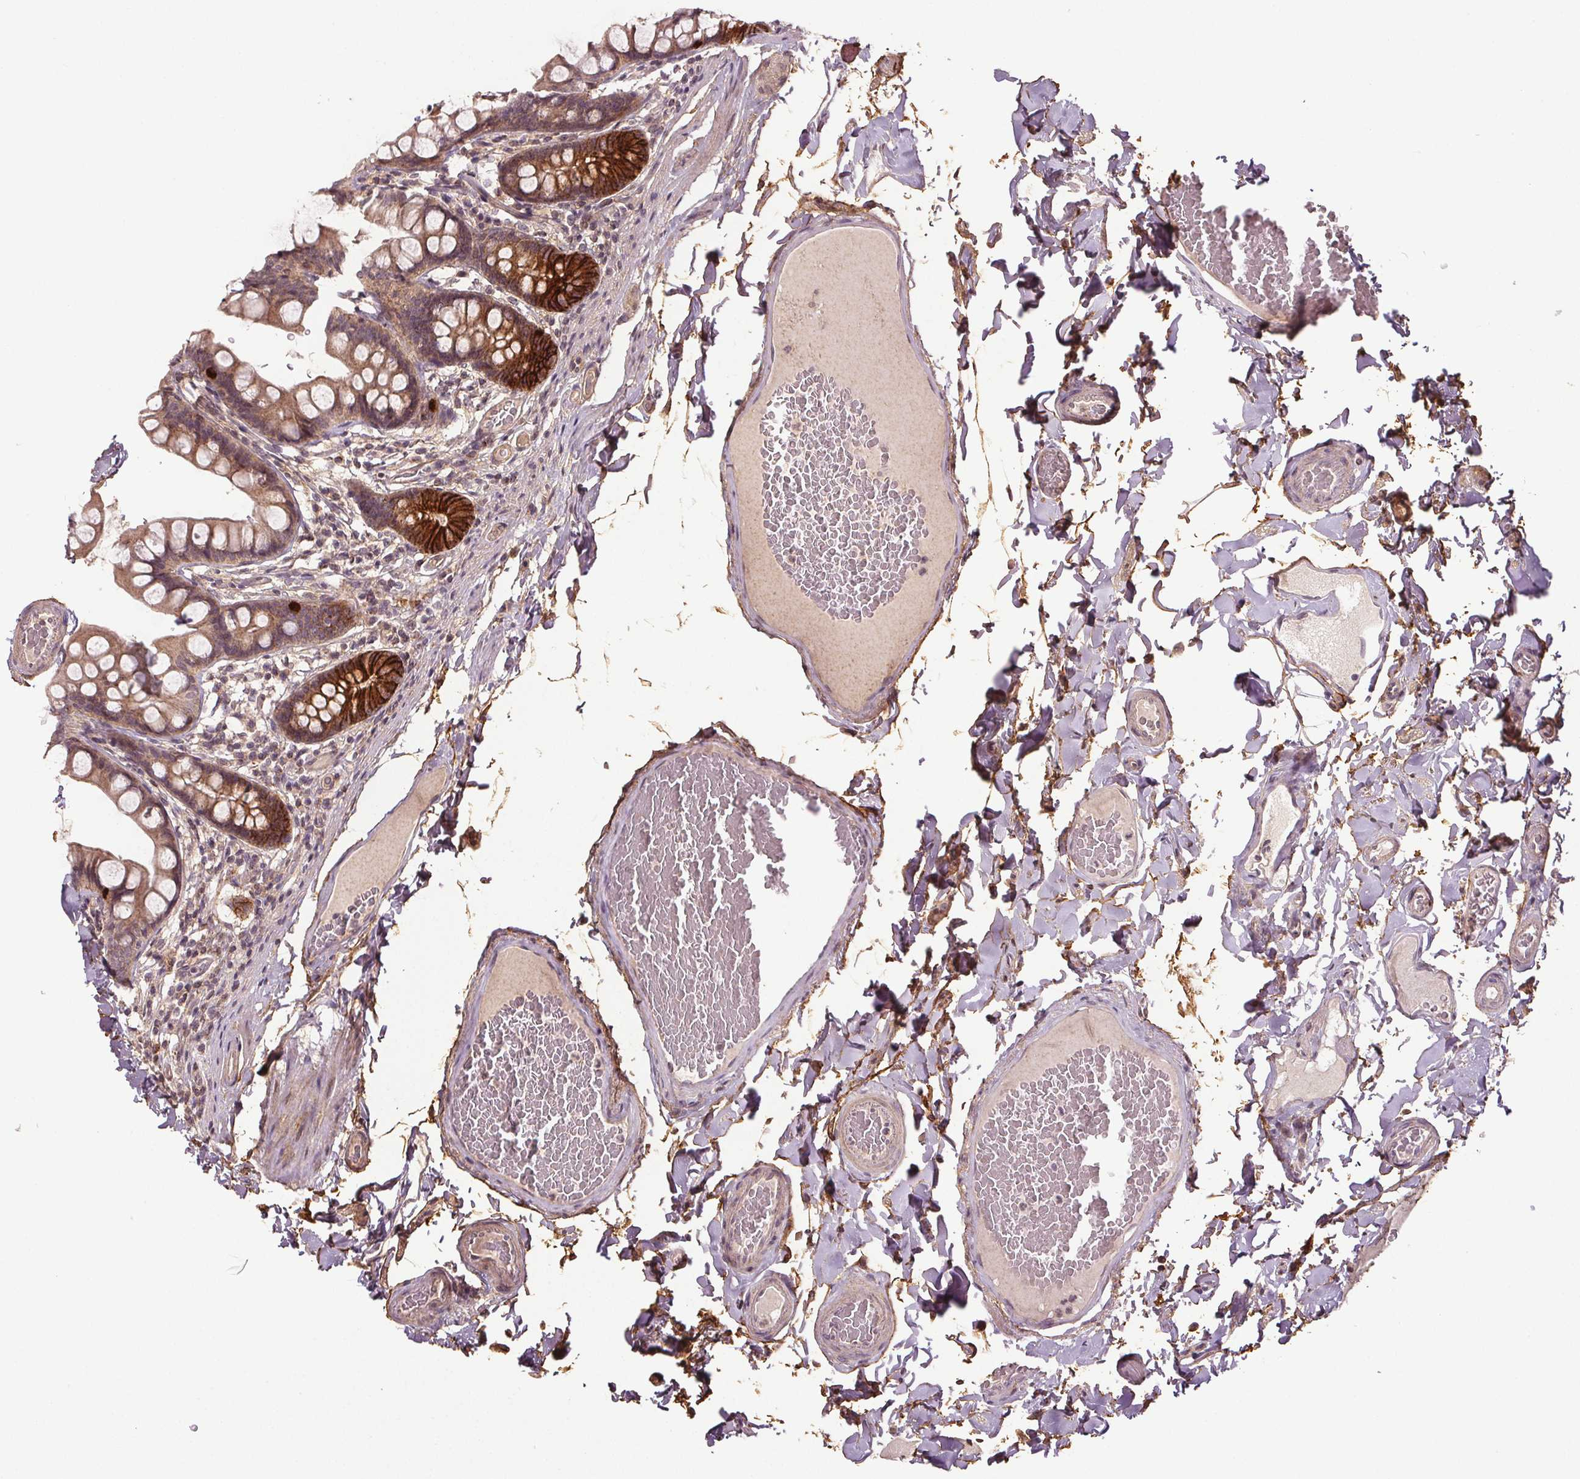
{"staining": {"intensity": "strong", "quantity": "25%-75%", "location": "cytoplasmic/membranous"}, "tissue": "small intestine", "cell_type": "Glandular cells", "image_type": "normal", "snomed": [{"axis": "morphology", "description": "Normal tissue, NOS"}, {"axis": "topography", "description": "Small intestine"}], "caption": "This micrograph reveals unremarkable small intestine stained with IHC to label a protein in brown. The cytoplasmic/membranous of glandular cells show strong positivity for the protein. Nuclei are counter-stained blue.", "gene": "EPHB3", "patient": {"sex": "male", "age": 70}}